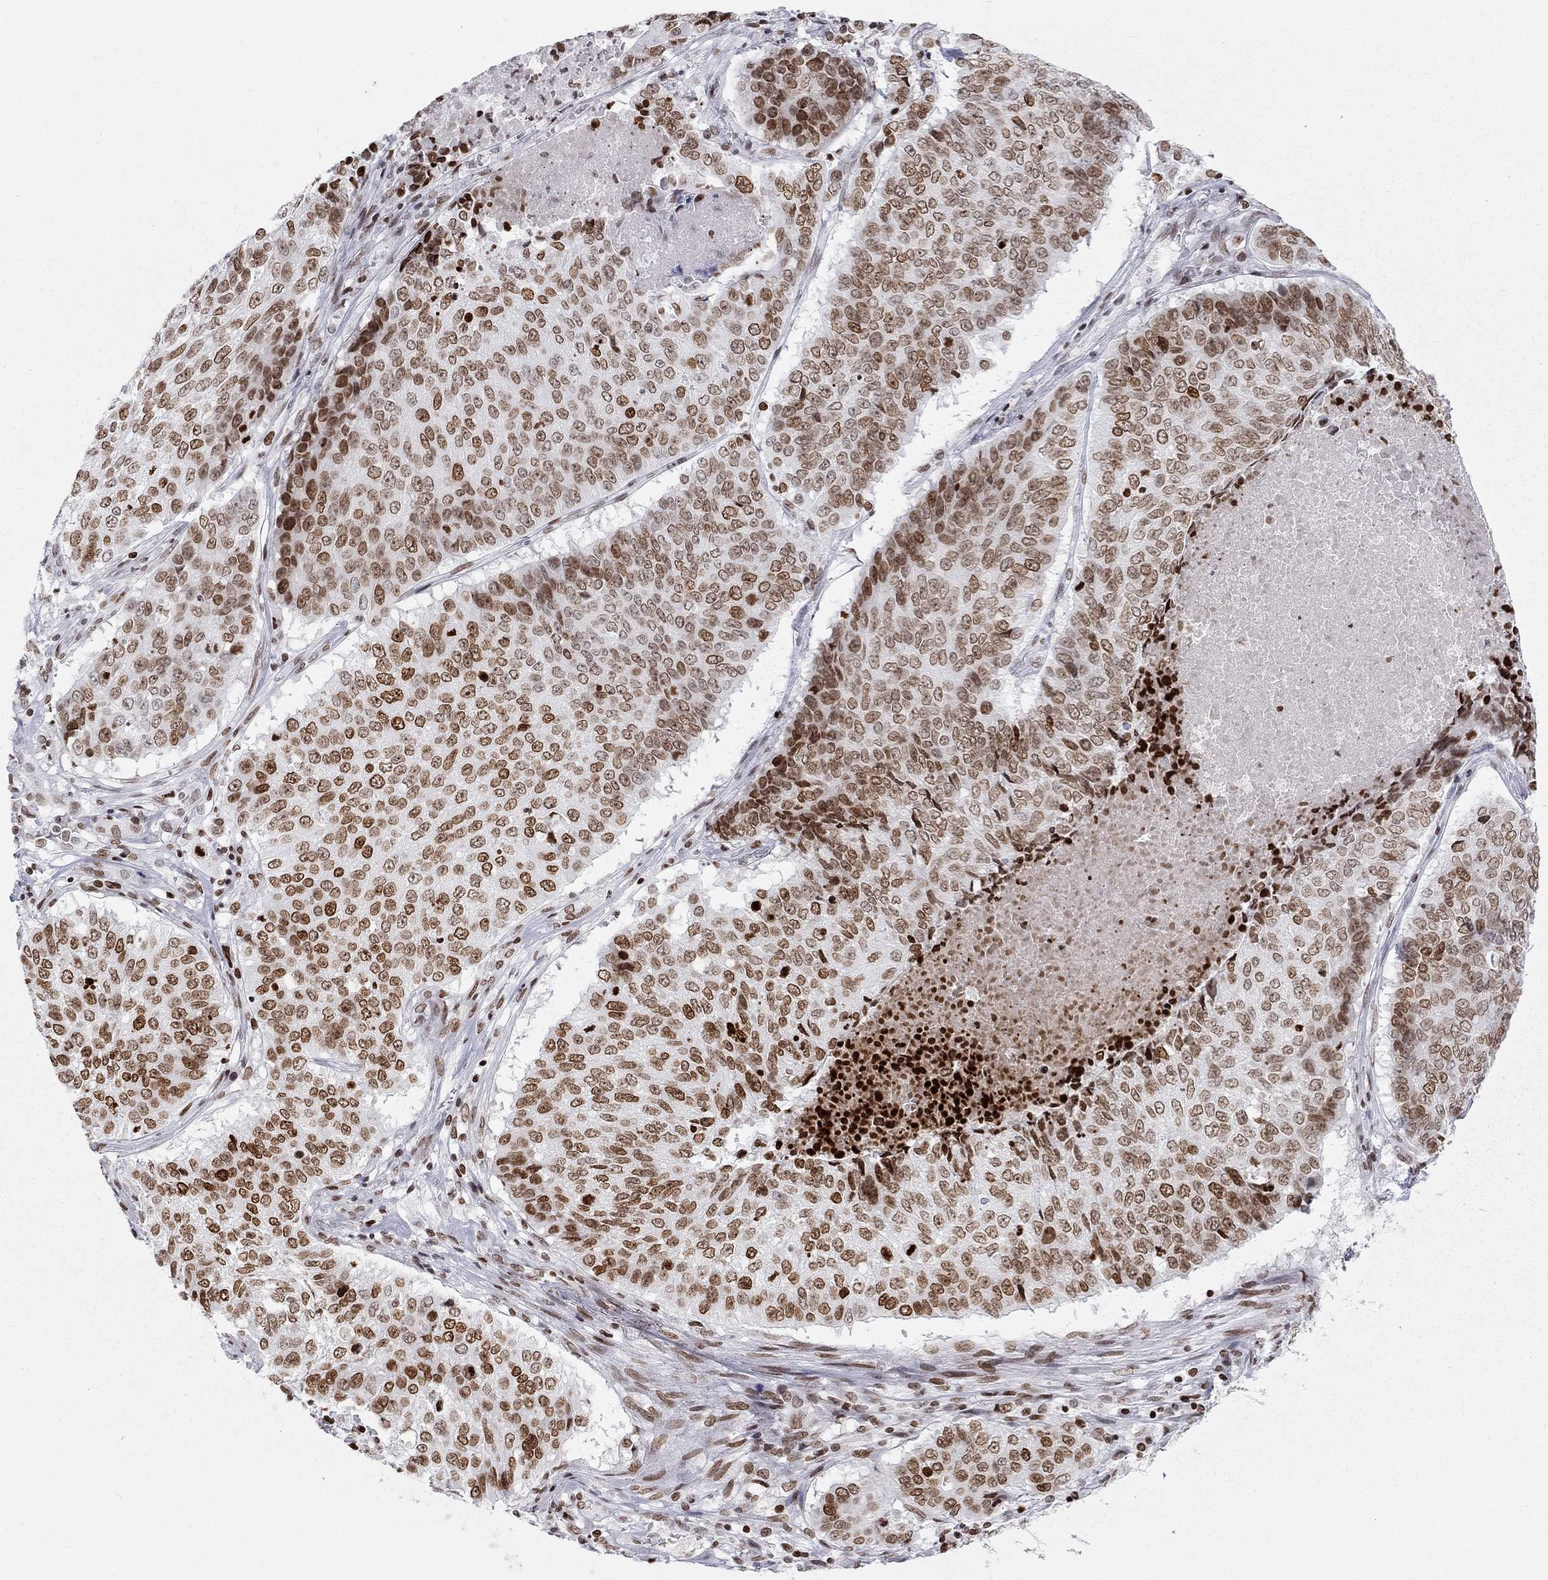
{"staining": {"intensity": "moderate", "quantity": ">75%", "location": "nuclear"}, "tissue": "lung cancer", "cell_type": "Tumor cells", "image_type": "cancer", "snomed": [{"axis": "morphology", "description": "Squamous cell carcinoma, NOS"}, {"axis": "topography", "description": "Lung"}], "caption": "A histopathology image showing moderate nuclear staining in approximately >75% of tumor cells in lung squamous cell carcinoma, as visualized by brown immunohistochemical staining.", "gene": "H2AX", "patient": {"sex": "male", "age": 64}}